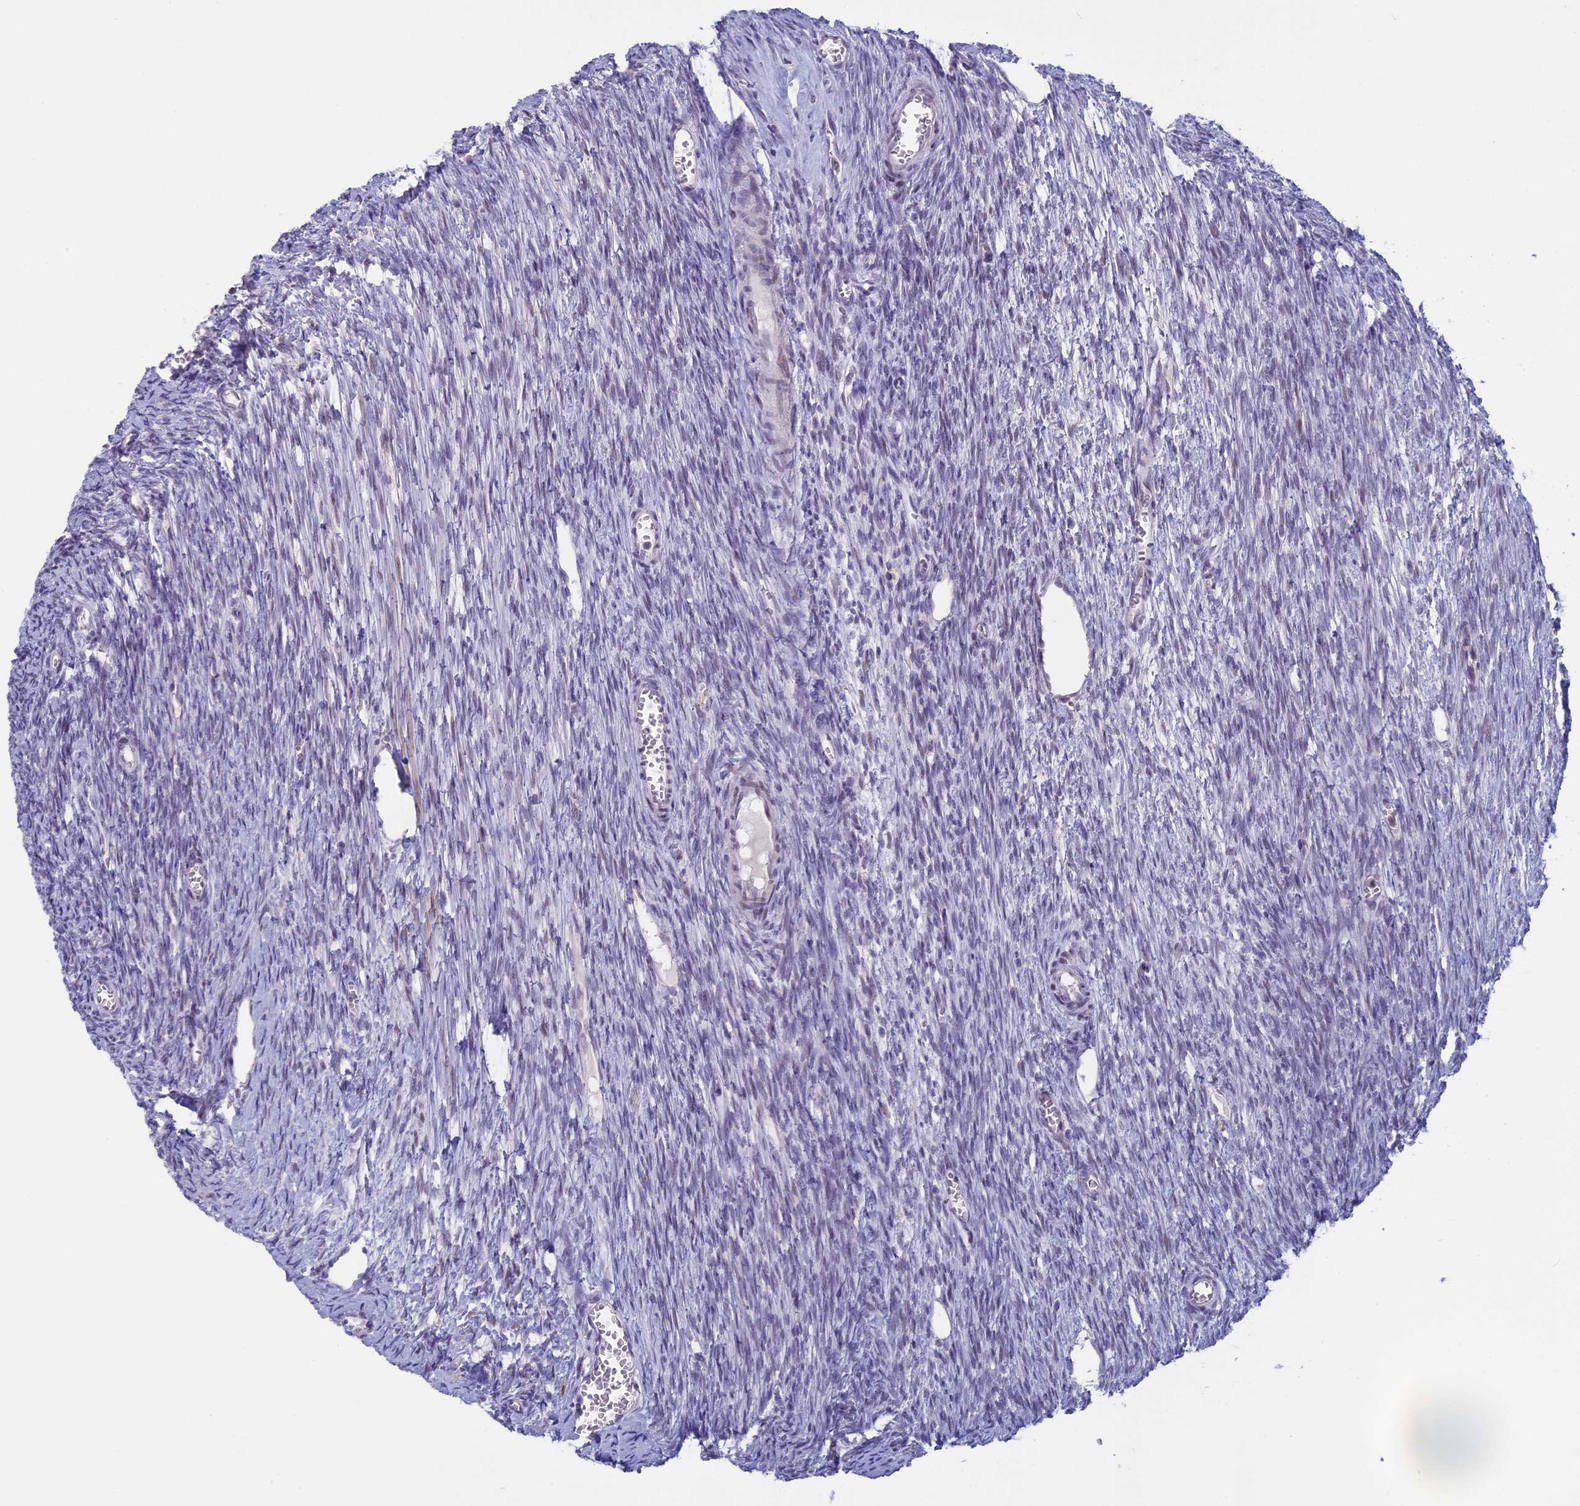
{"staining": {"intensity": "weak", "quantity": ">75%", "location": "cytoplasmic/membranous"}, "tissue": "ovary", "cell_type": "Follicle cells", "image_type": "normal", "snomed": [{"axis": "morphology", "description": "Normal tissue, NOS"}, {"axis": "topography", "description": "Ovary"}], "caption": "Weak cytoplasmic/membranous protein positivity is seen in about >75% of follicle cells in ovary. (Stains: DAB in brown, nuclei in blue, Microscopy: brightfield microscopy at high magnification).", "gene": "CORO2A", "patient": {"sex": "female", "age": 44}}